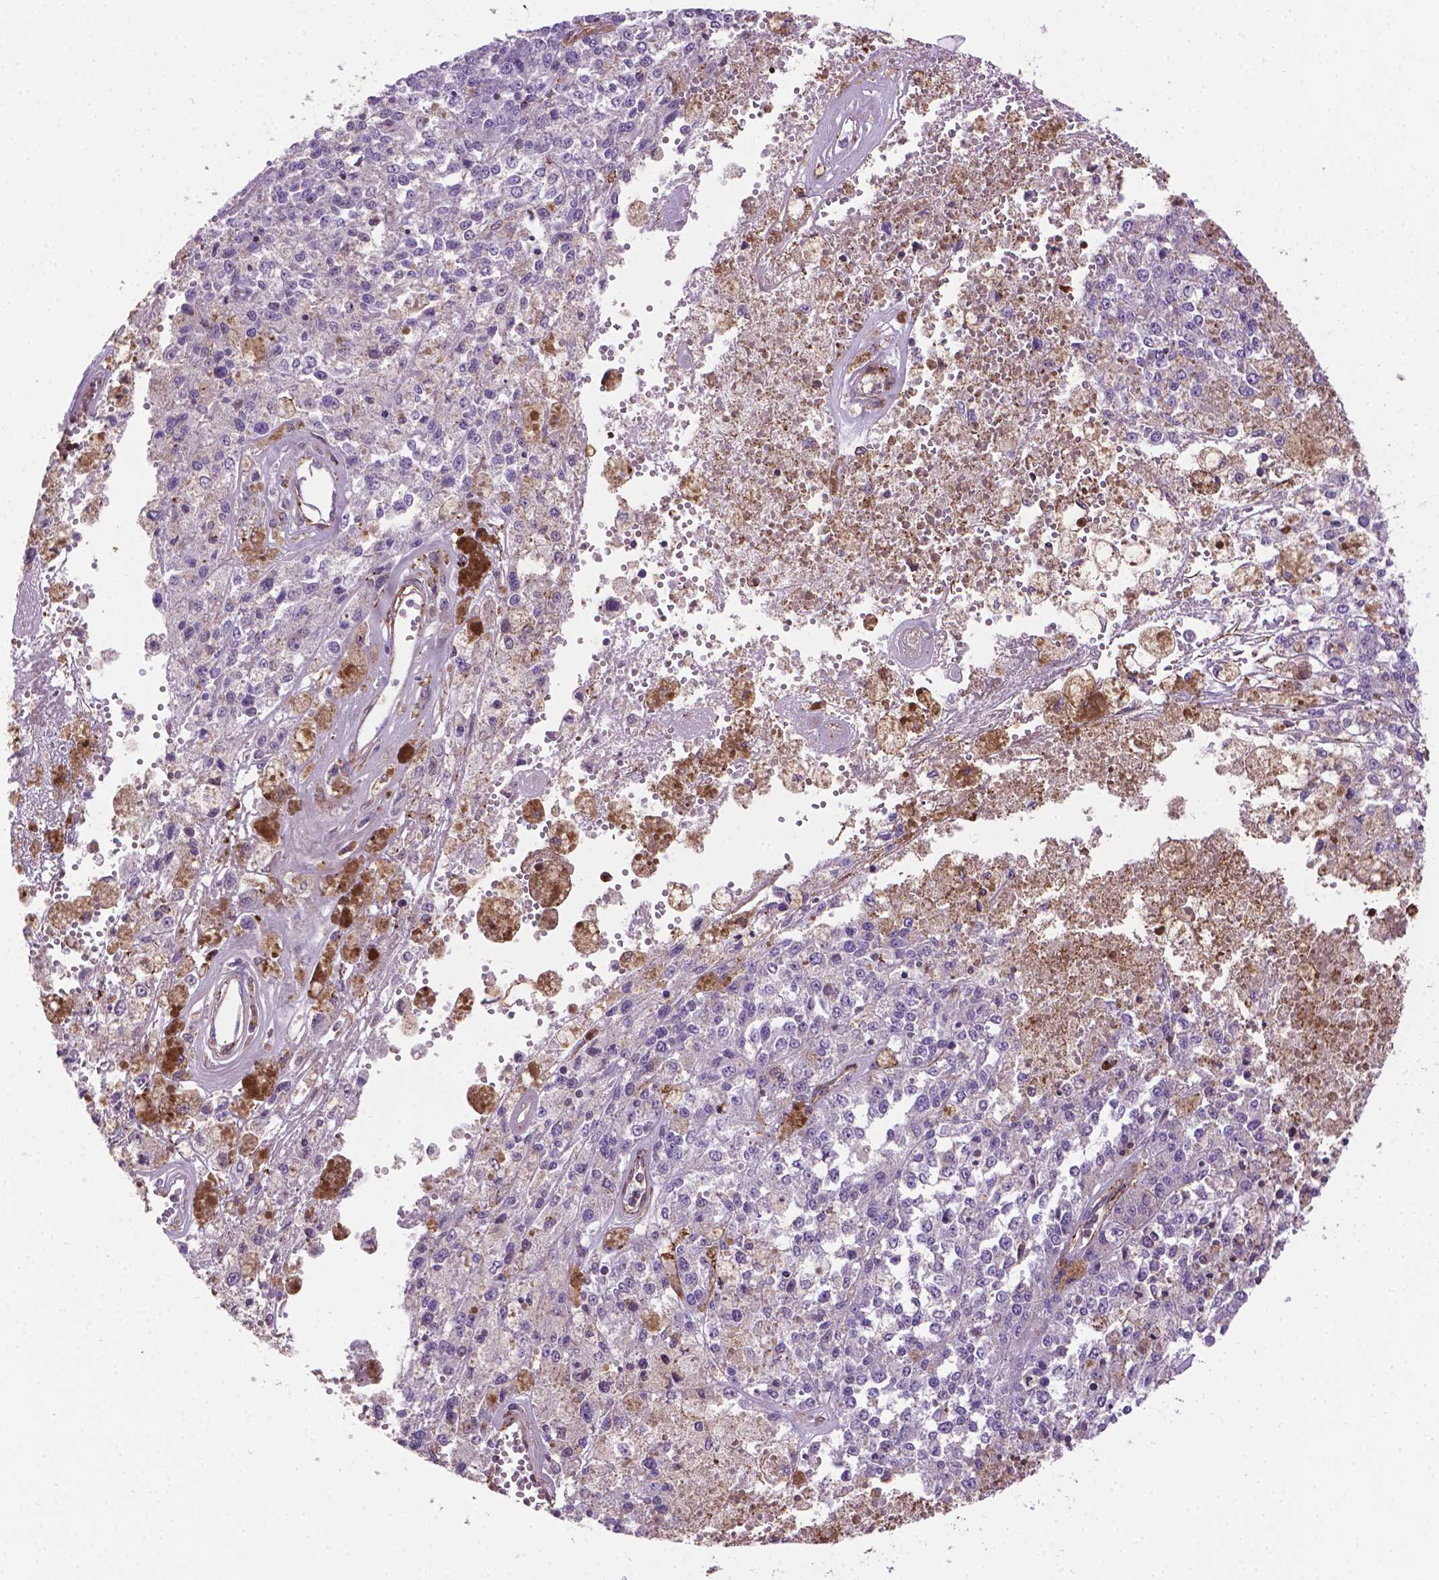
{"staining": {"intensity": "negative", "quantity": "none", "location": "none"}, "tissue": "melanoma", "cell_type": "Tumor cells", "image_type": "cancer", "snomed": [{"axis": "morphology", "description": "Malignant melanoma, Metastatic site"}, {"axis": "topography", "description": "Lymph node"}], "caption": "Melanoma stained for a protein using immunohistochemistry reveals no positivity tumor cells.", "gene": "ACAD10", "patient": {"sex": "female", "age": 64}}